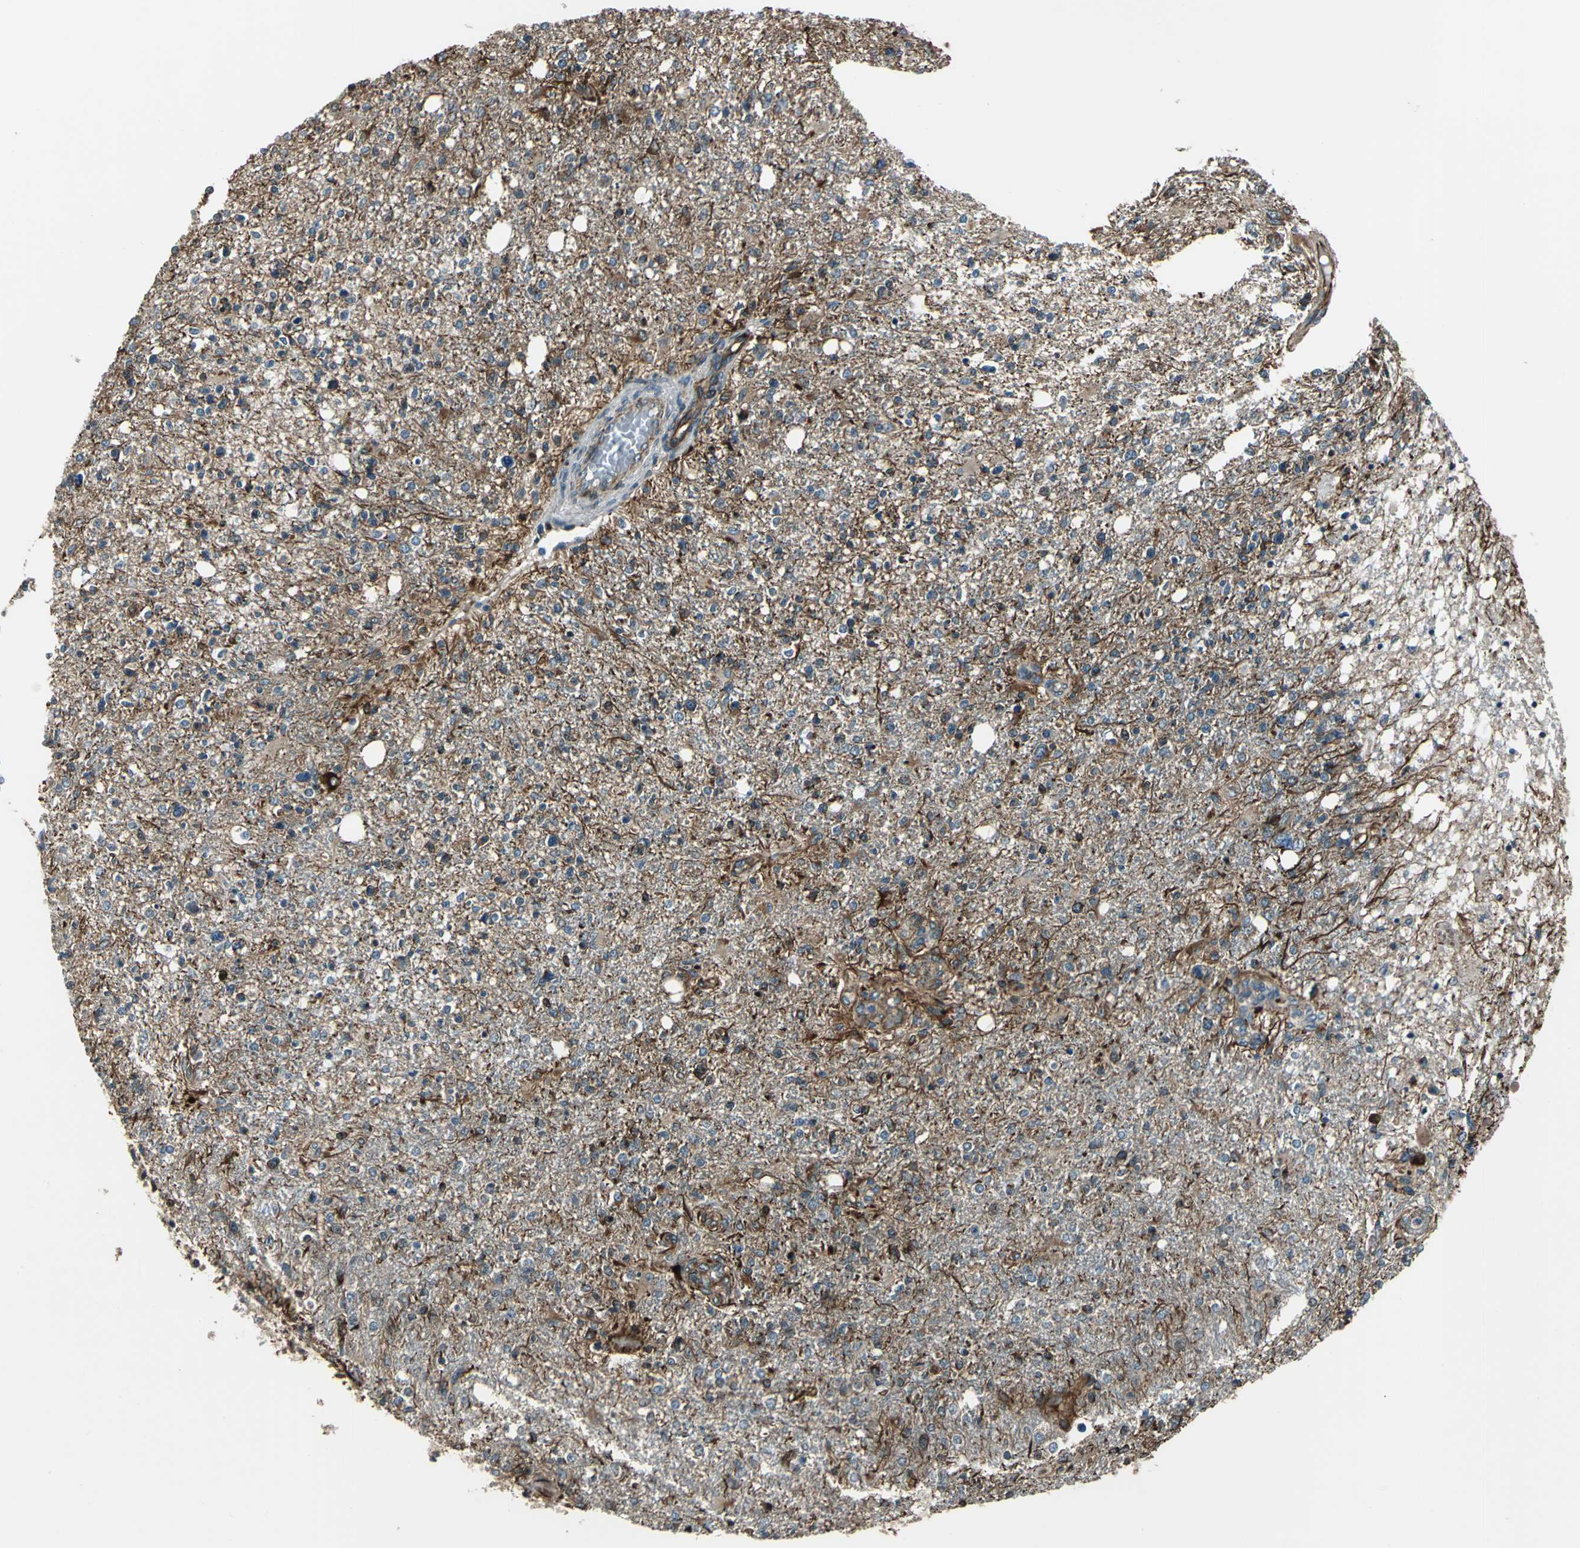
{"staining": {"intensity": "moderate", "quantity": ">75%", "location": "cytoplasmic/membranous"}, "tissue": "glioma", "cell_type": "Tumor cells", "image_type": "cancer", "snomed": [{"axis": "morphology", "description": "Glioma, malignant, High grade"}, {"axis": "topography", "description": "Cerebral cortex"}], "caption": "Human glioma stained for a protein (brown) reveals moderate cytoplasmic/membranous positive expression in approximately >75% of tumor cells.", "gene": "EXD2", "patient": {"sex": "male", "age": 76}}